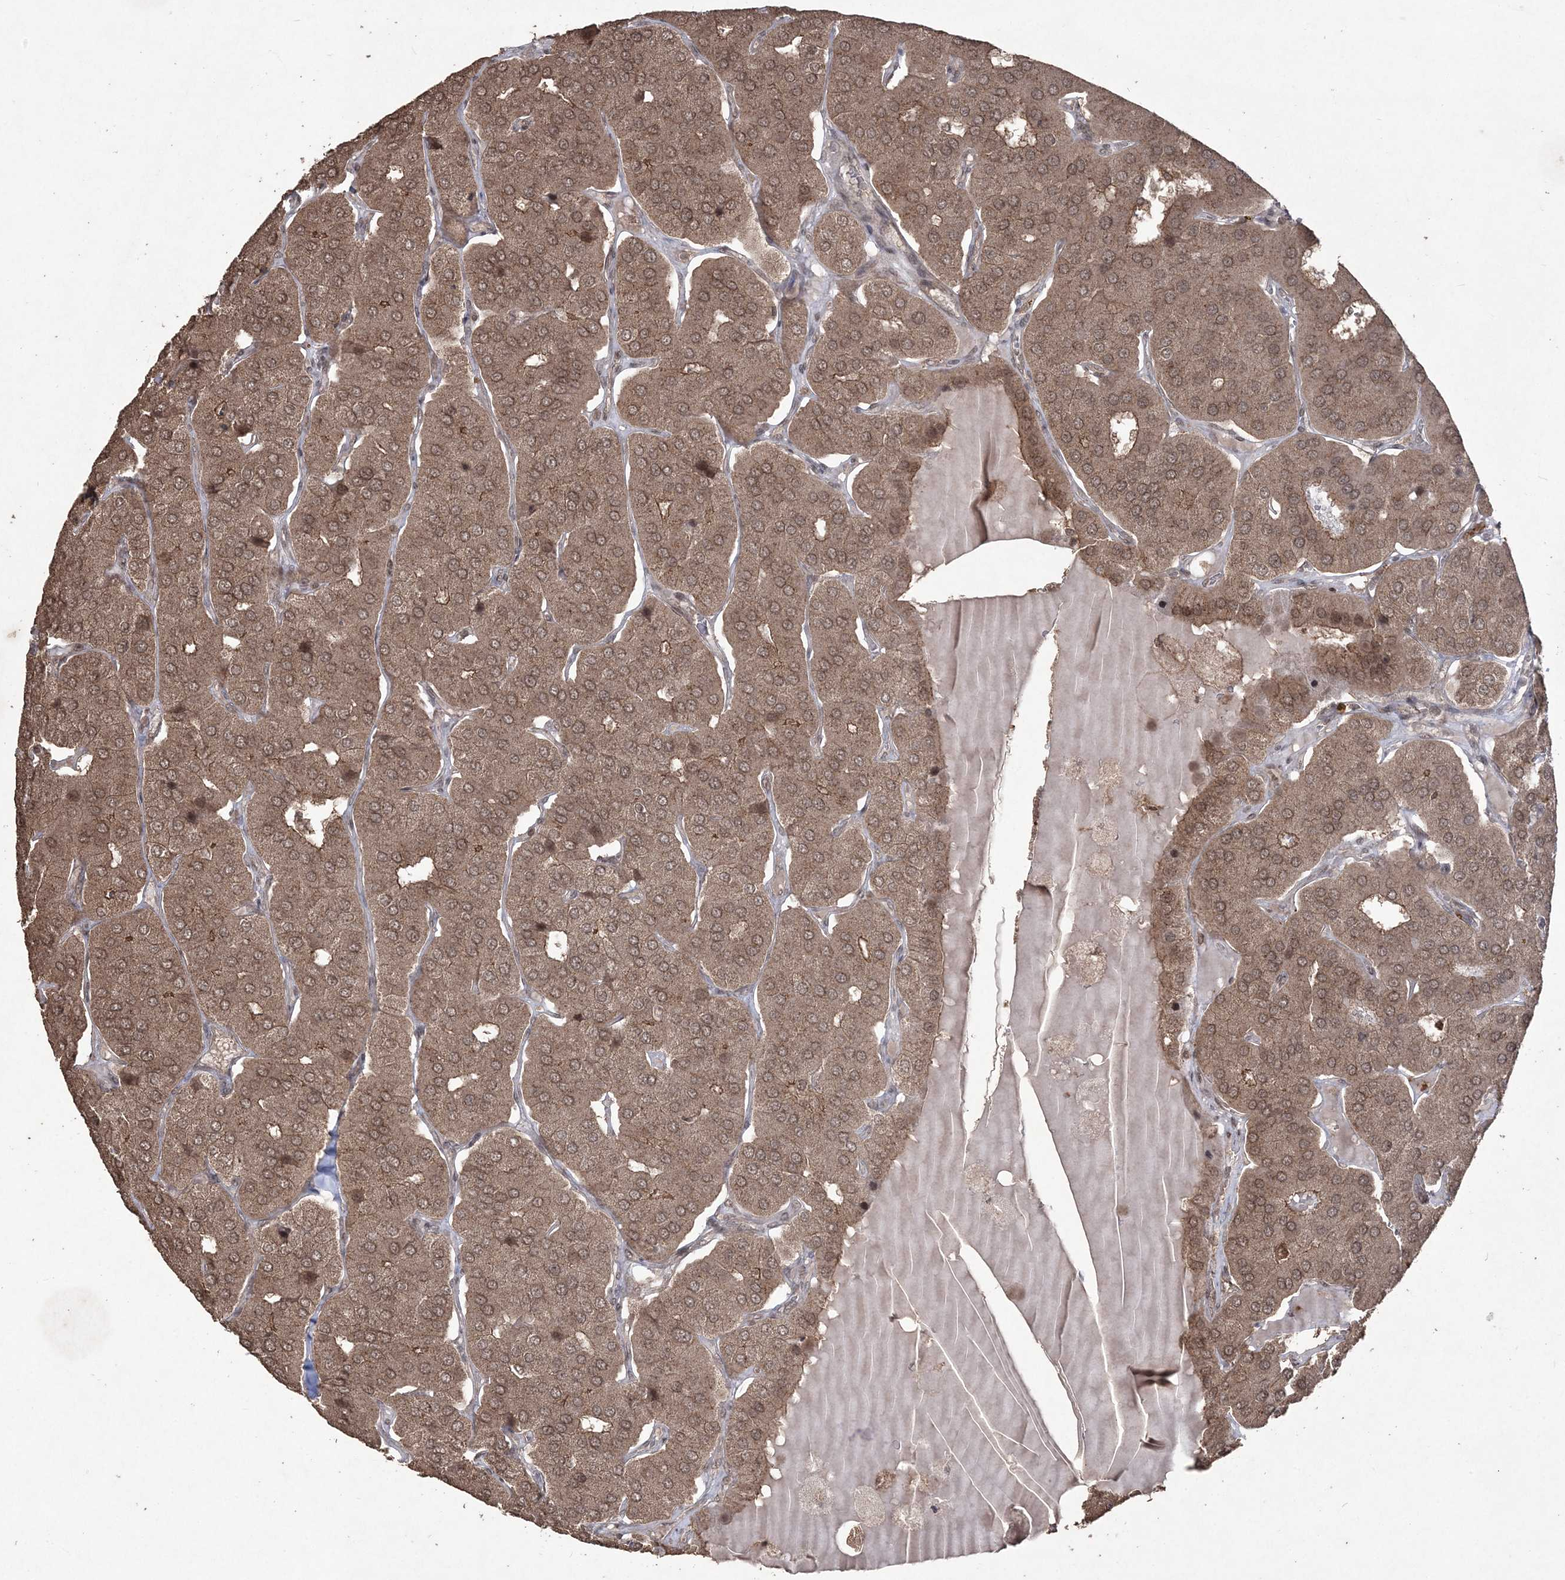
{"staining": {"intensity": "moderate", "quantity": ">75%", "location": "cytoplasmic/membranous,nuclear"}, "tissue": "parathyroid gland", "cell_type": "Glandular cells", "image_type": "normal", "snomed": [{"axis": "morphology", "description": "Normal tissue, NOS"}, {"axis": "morphology", "description": "Adenoma, NOS"}, {"axis": "topography", "description": "Parathyroid gland"}], "caption": "A high-resolution histopathology image shows IHC staining of normal parathyroid gland, which exhibits moderate cytoplasmic/membranous,nuclear staining in about >75% of glandular cells.", "gene": "EHHADH", "patient": {"sex": "female", "age": 86}}